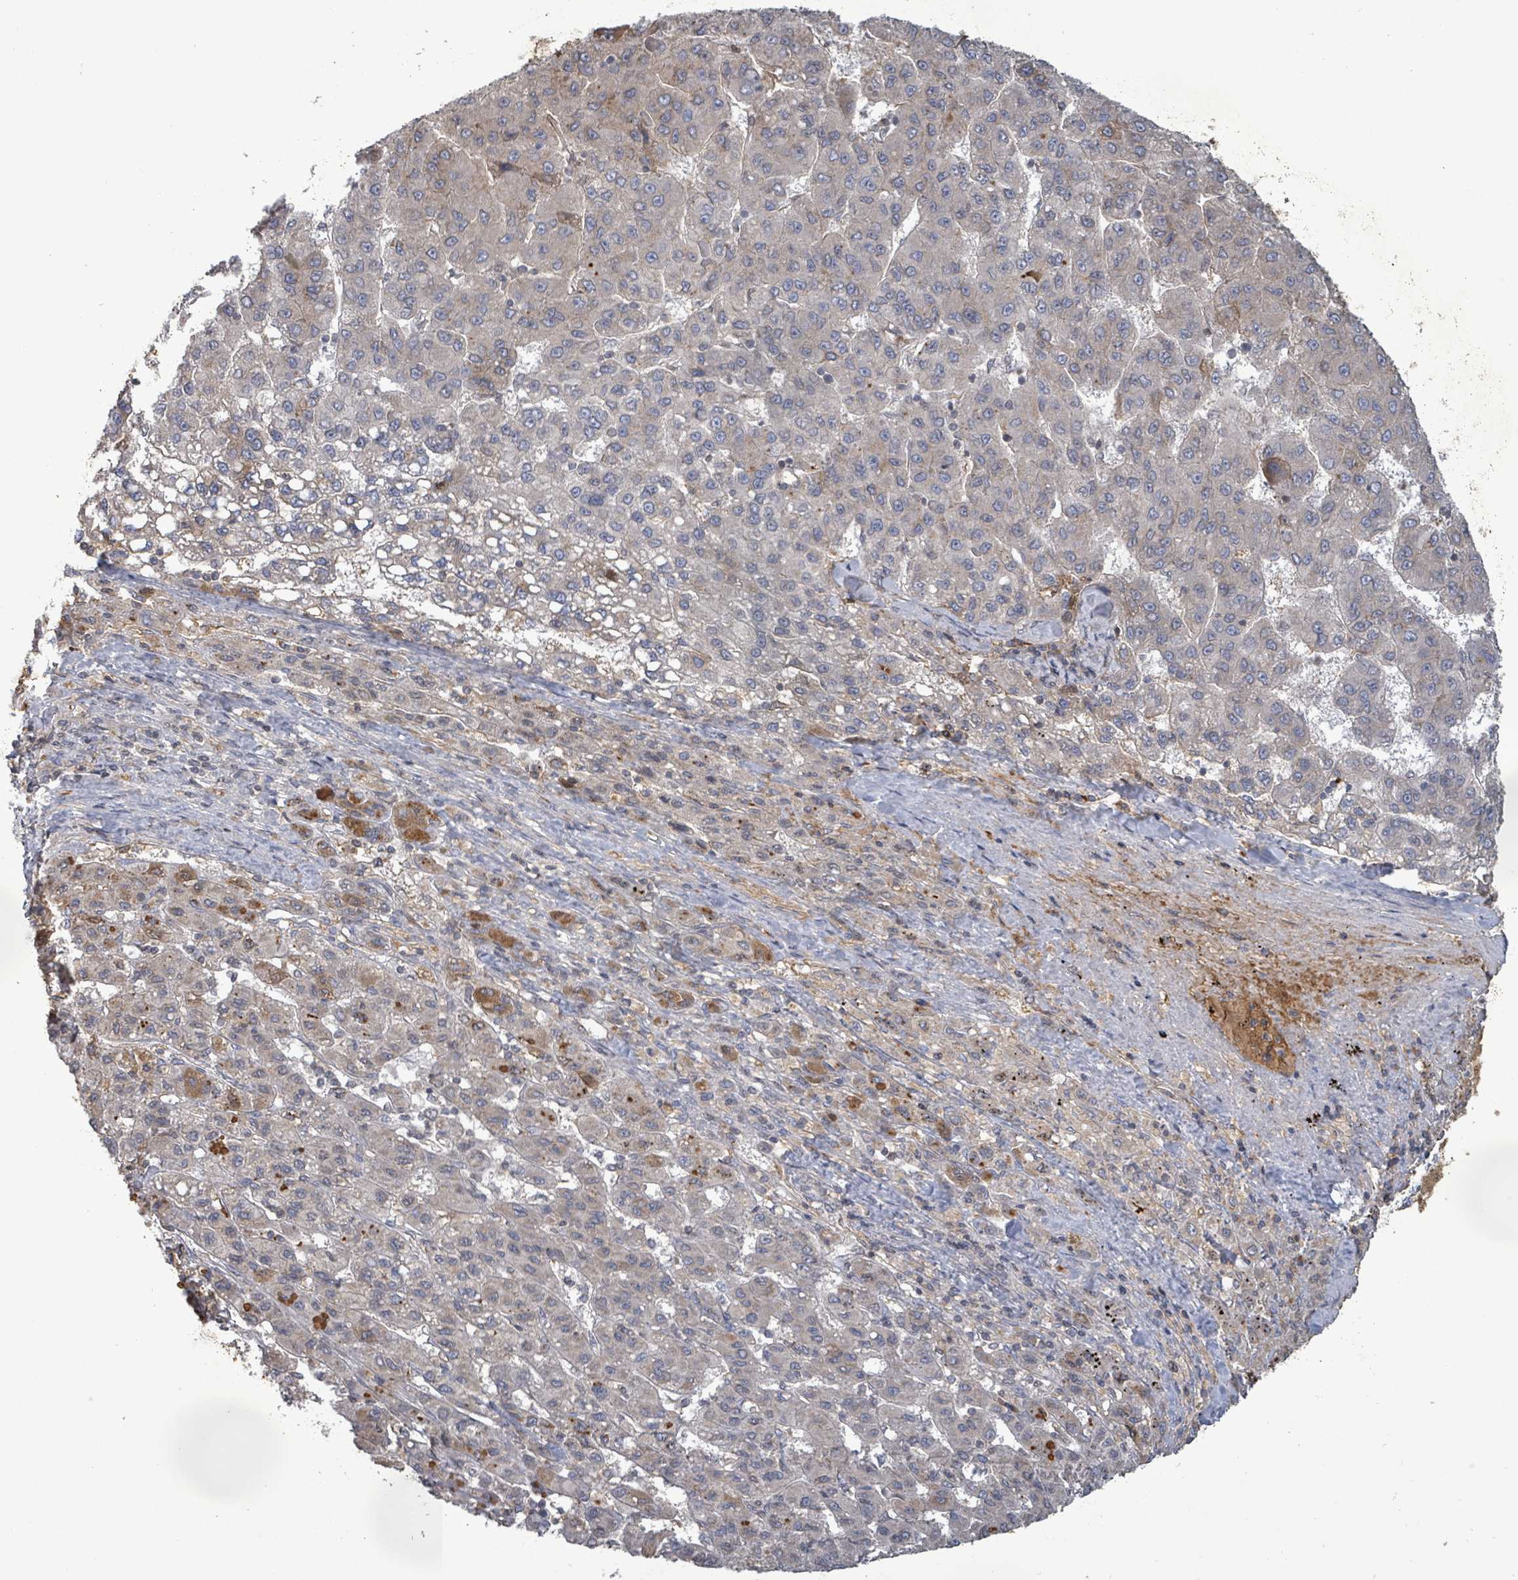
{"staining": {"intensity": "weak", "quantity": "<25%", "location": "cytoplasmic/membranous"}, "tissue": "liver cancer", "cell_type": "Tumor cells", "image_type": "cancer", "snomed": [{"axis": "morphology", "description": "Carcinoma, Hepatocellular, NOS"}, {"axis": "topography", "description": "Liver"}], "caption": "Immunohistochemical staining of liver cancer (hepatocellular carcinoma) reveals no significant expression in tumor cells.", "gene": "GRM8", "patient": {"sex": "female", "age": 82}}